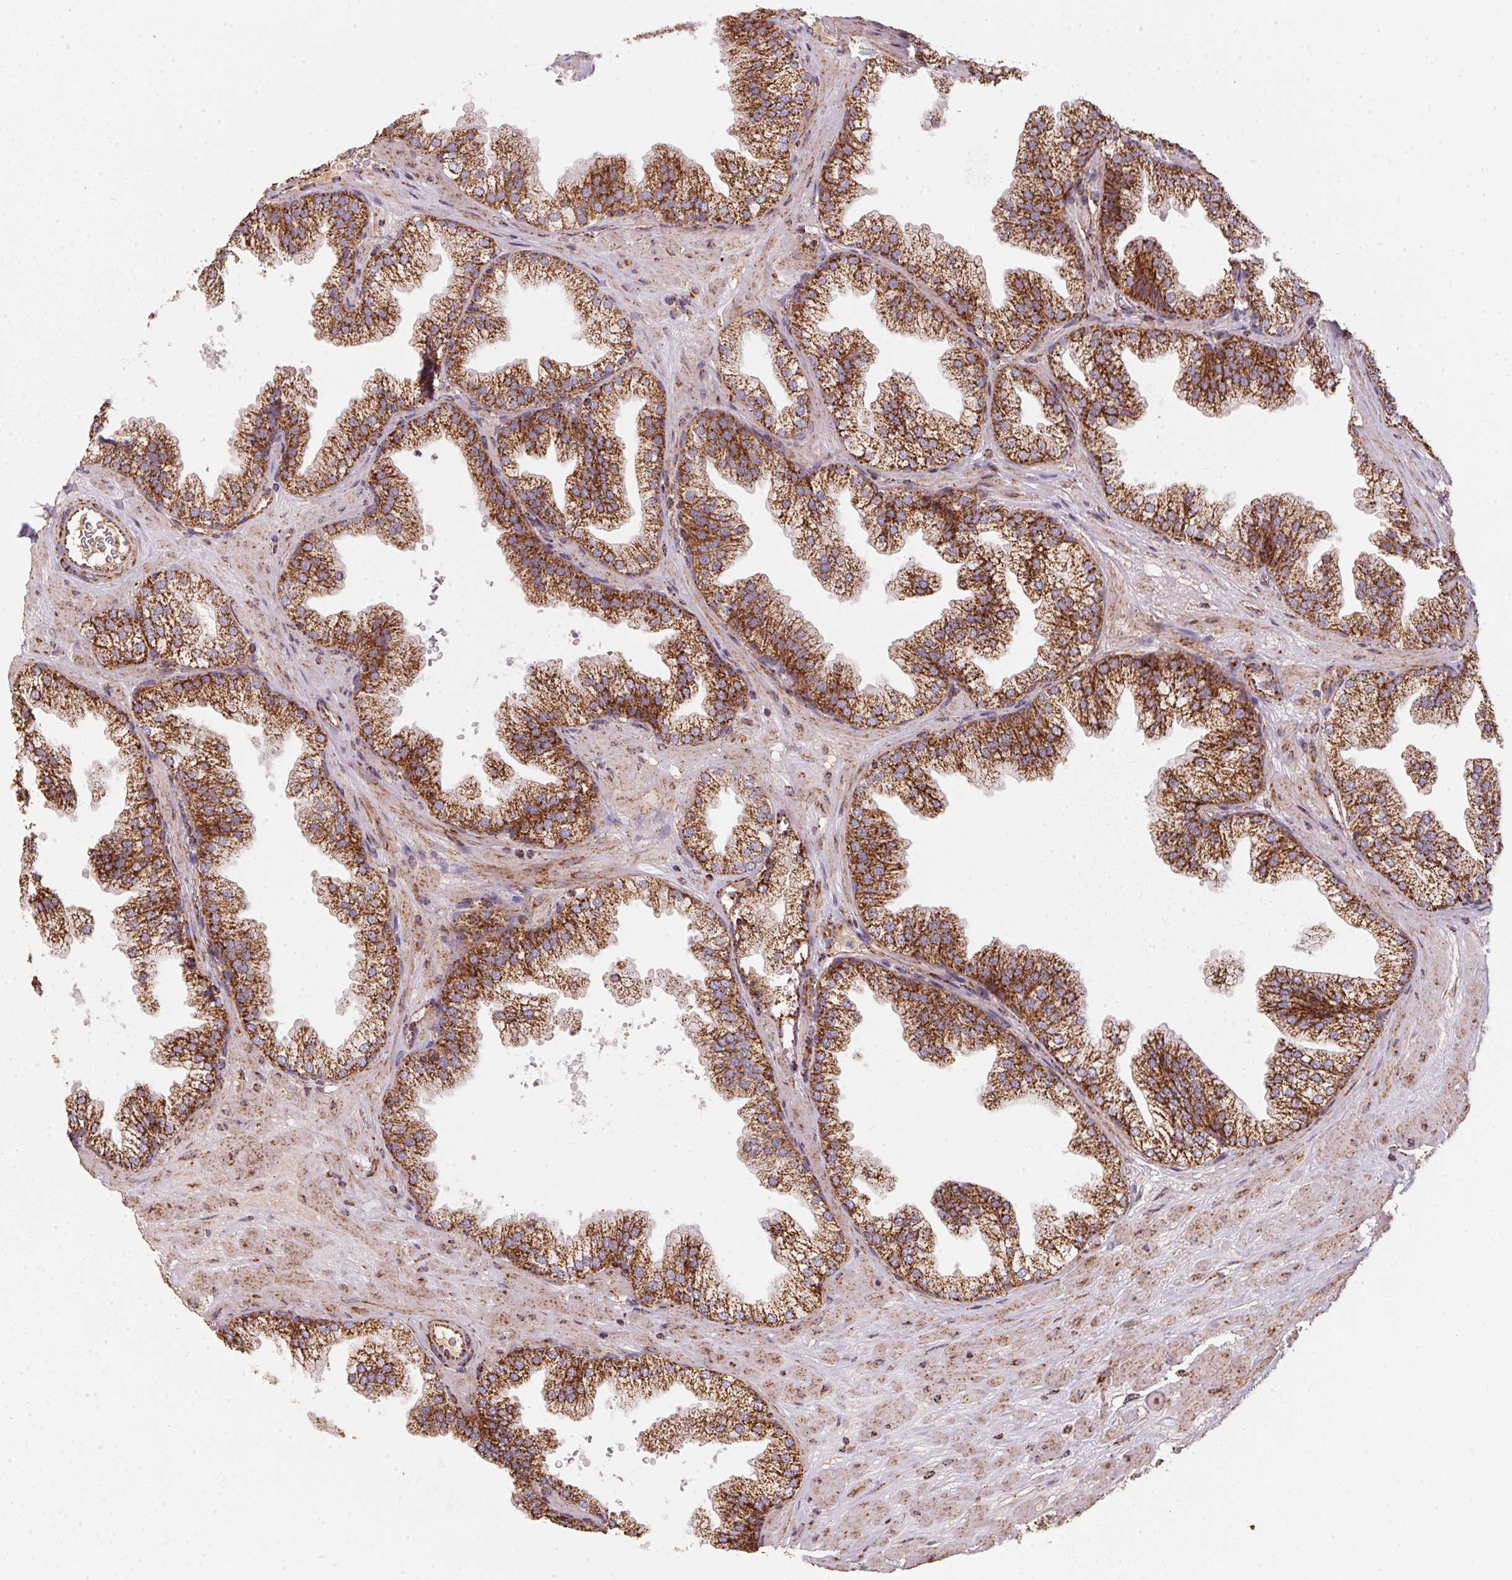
{"staining": {"intensity": "strong", "quantity": ">75%", "location": "cytoplasmic/membranous"}, "tissue": "prostate", "cell_type": "Glandular cells", "image_type": "normal", "snomed": [{"axis": "morphology", "description": "Normal tissue, NOS"}, {"axis": "topography", "description": "Prostate"}], "caption": "Strong cytoplasmic/membranous protein expression is identified in about >75% of glandular cells in prostate.", "gene": "NDUFS2", "patient": {"sex": "male", "age": 37}}